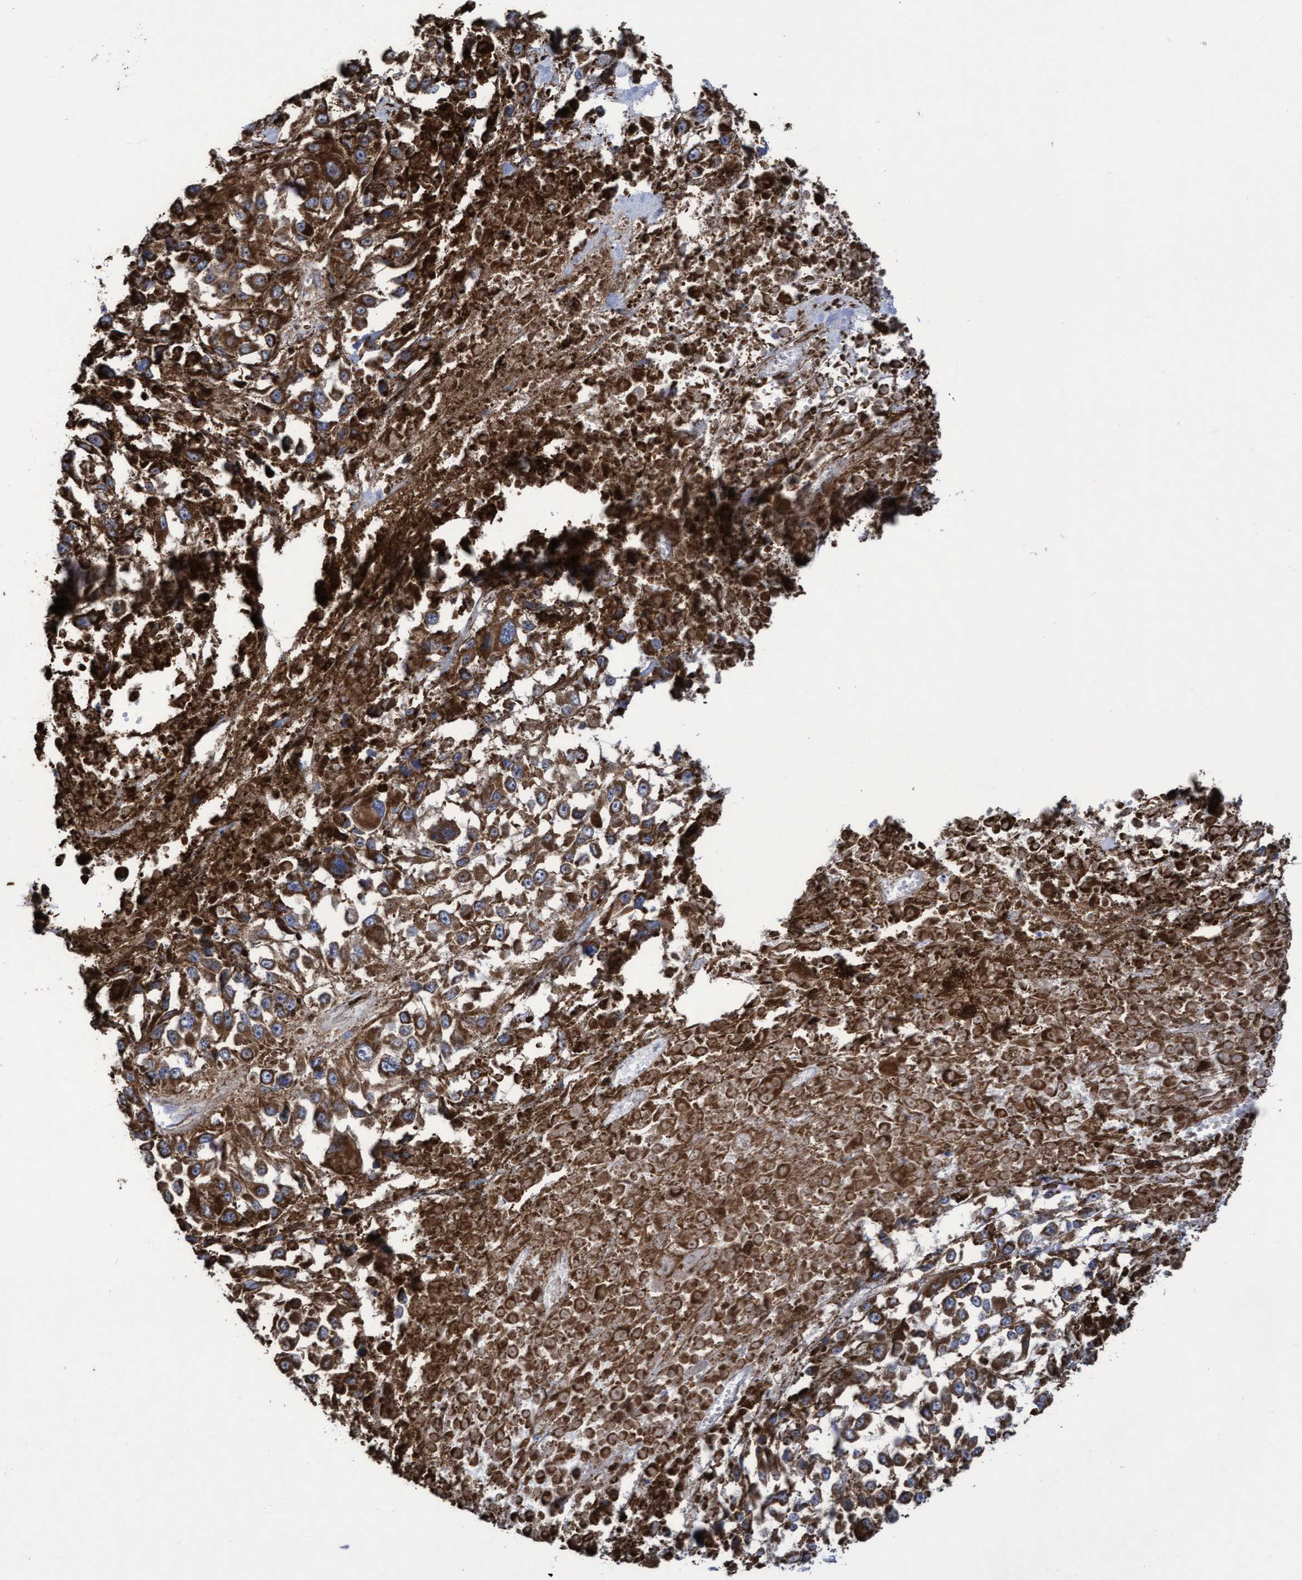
{"staining": {"intensity": "strong", "quantity": ">75%", "location": "cytoplasmic/membranous"}, "tissue": "melanoma", "cell_type": "Tumor cells", "image_type": "cancer", "snomed": [{"axis": "morphology", "description": "Malignant melanoma, Metastatic site"}, {"axis": "topography", "description": "Lymph node"}], "caption": "Protein staining exhibits strong cytoplasmic/membranous staining in about >75% of tumor cells in melanoma. The protein of interest is stained brown, and the nuclei are stained in blue (DAB (3,3'-diaminobenzidine) IHC with brightfield microscopy, high magnification).", "gene": "COBL", "patient": {"sex": "male", "age": 59}}